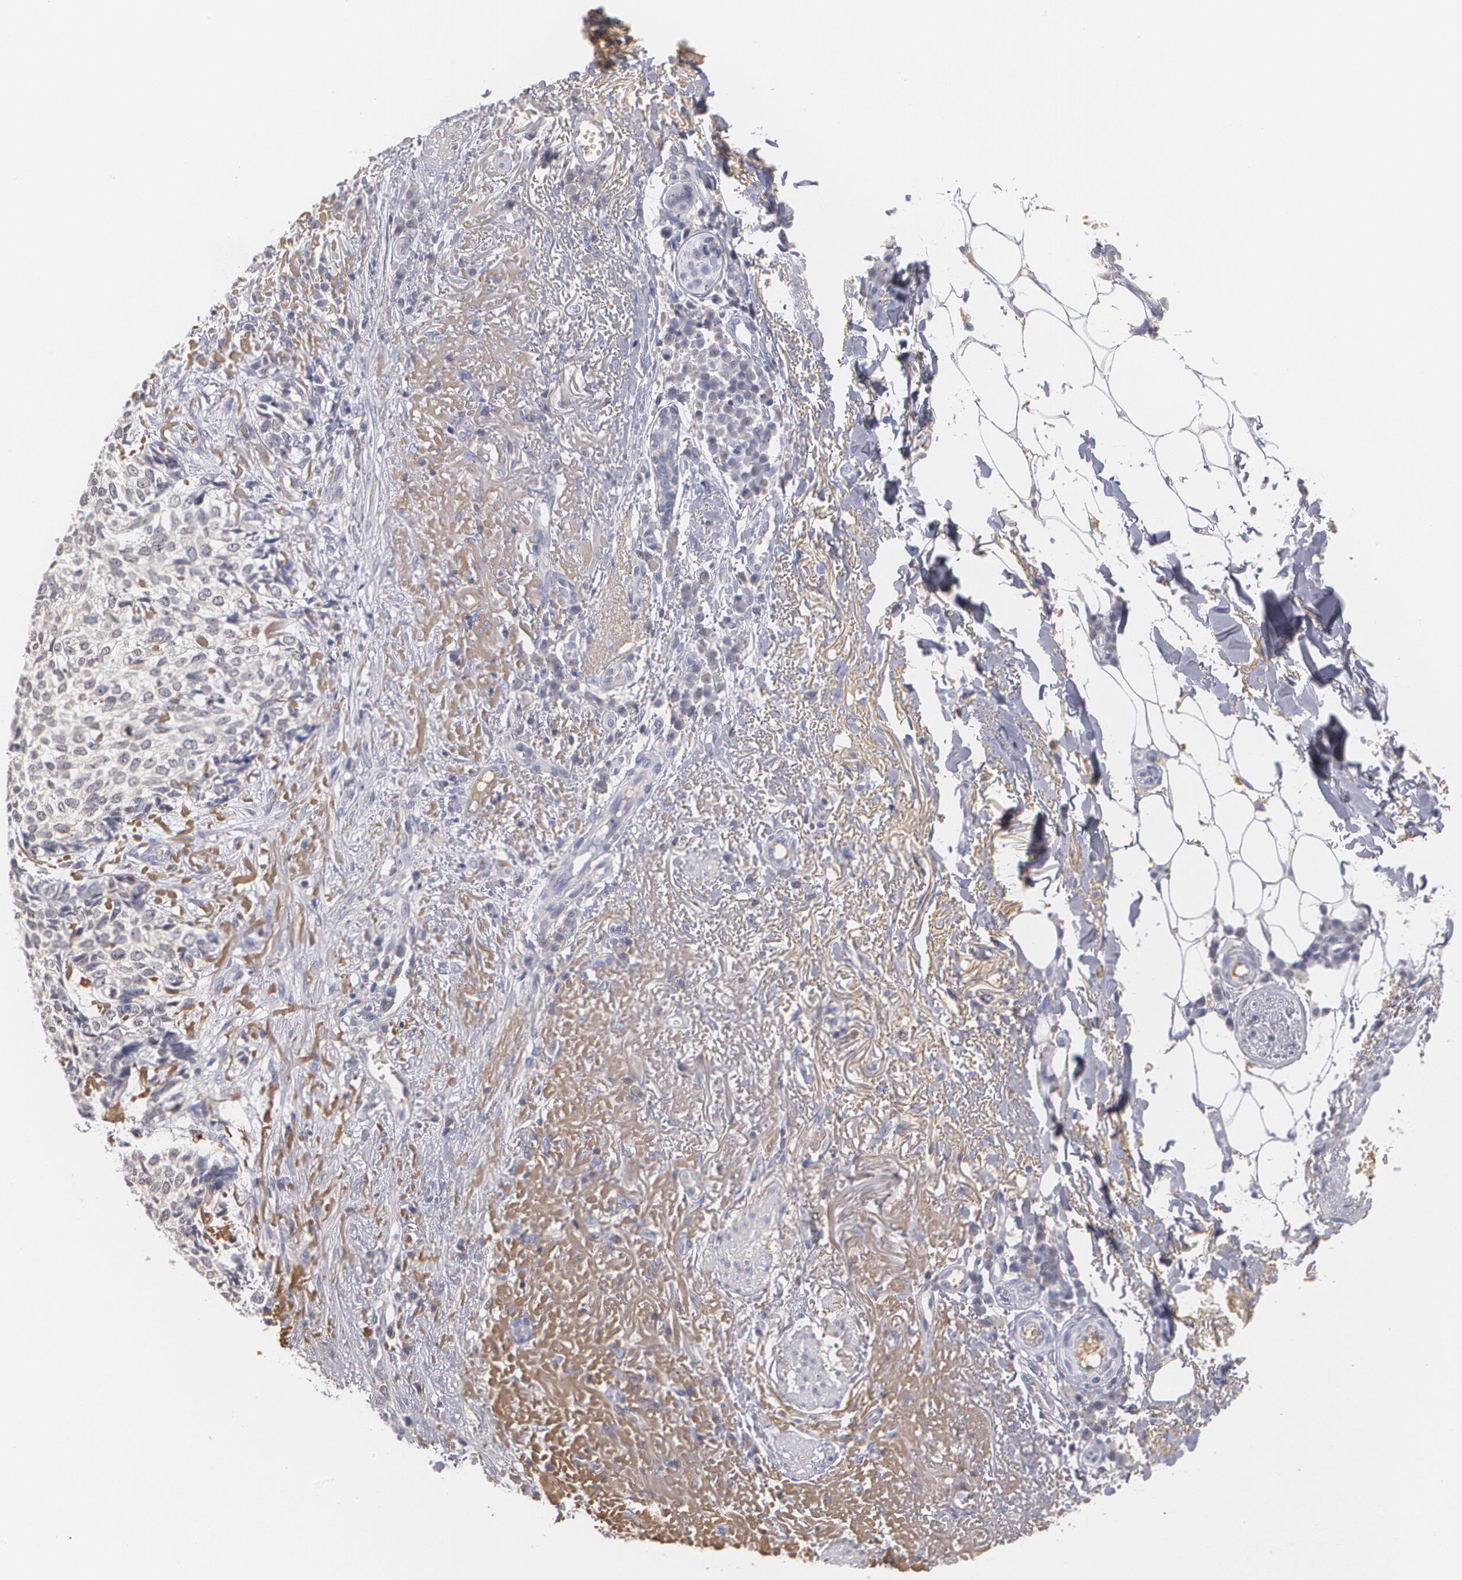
{"staining": {"intensity": "negative", "quantity": "none", "location": "none"}, "tissue": "skin cancer", "cell_type": "Tumor cells", "image_type": "cancer", "snomed": [{"axis": "morphology", "description": "Basal cell carcinoma"}, {"axis": "topography", "description": "Skin"}], "caption": "Human basal cell carcinoma (skin) stained for a protein using immunohistochemistry demonstrates no positivity in tumor cells.", "gene": "SERPINA1", "patient": {"sex": "female", "age": 89}}